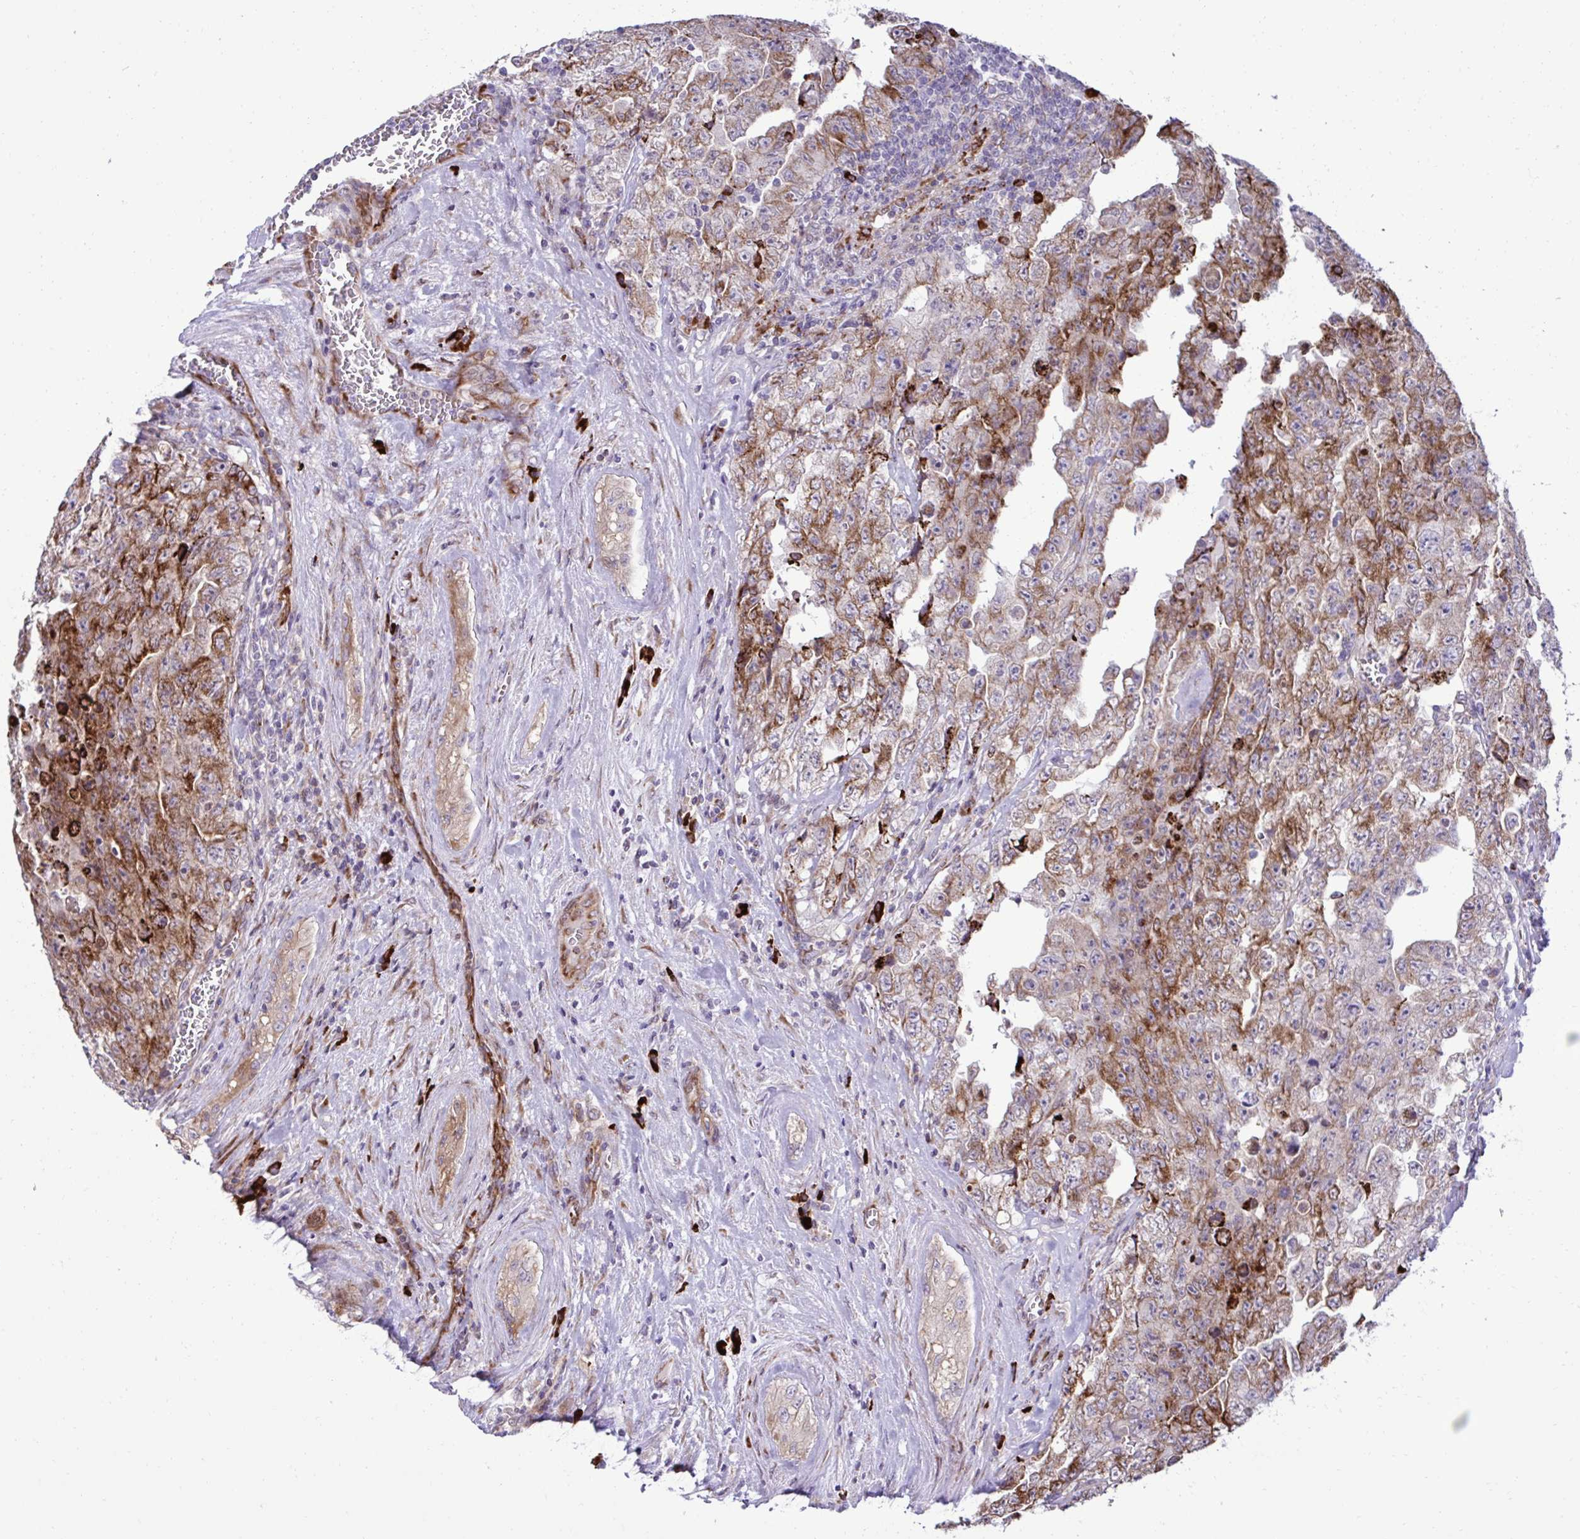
{"staining": {"intensity": "moderate", "quantity": ">75%", "location": "cytoplasmic/membranous"}, "tissue": "testis cancer", "cell_type": "Tumor cells", "image_type": "cancer", "snomed": [{"axis": "morphology", "description": "Carcinoma, Embryonal, NOS"}, {"axis": "topography", "description": "Testis"}], "caption": "A brown stain highlights moderate cytoplasmic/membranous positivity of a protein in testis cancer (embryonal carcinoma) tumor cells. (brown staining indicates protein expression, while blue staining denotes nuclei).", "gene": "LIMS1", "patient": {"sex": "male", "age": 28}}